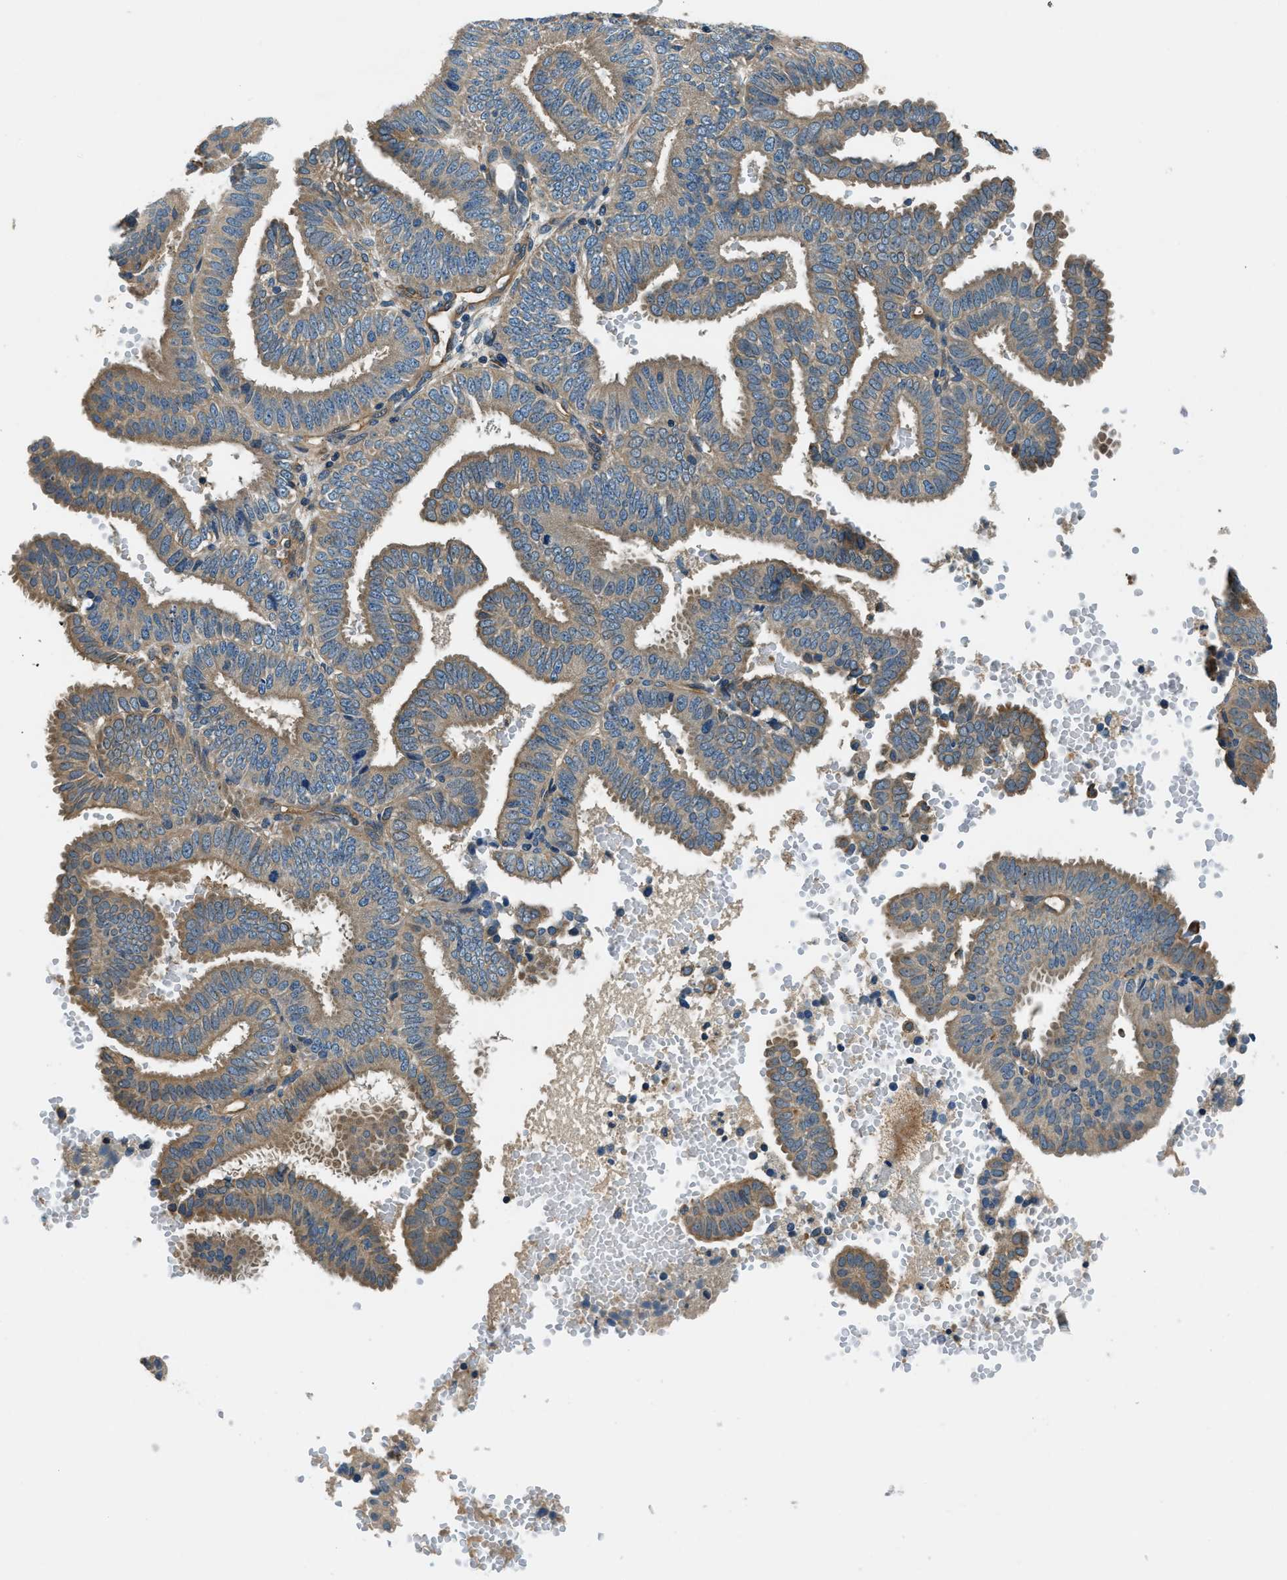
{"staining": {"intensity": "moderate", "quantity": ">75%", "location": "cytoplasmic/membranous"}, "tissue": "endometrial cancer", "cell_type": "Tumor cells", "image_type": "cancer", "snomed": [{"axis": "morphology", "description": "Adenocarcinoma, NOS"}, {"axis": "topography", "description": "Endometrium"}], "caption": "Protein expression analysis of endometrial adenocarcinoma displays moderate cytoplasmic/membranous positivity in approximately >75% of tumor cells.", "gene": "SLC19A2", "patient": {"sex": "female", "age": 58}}